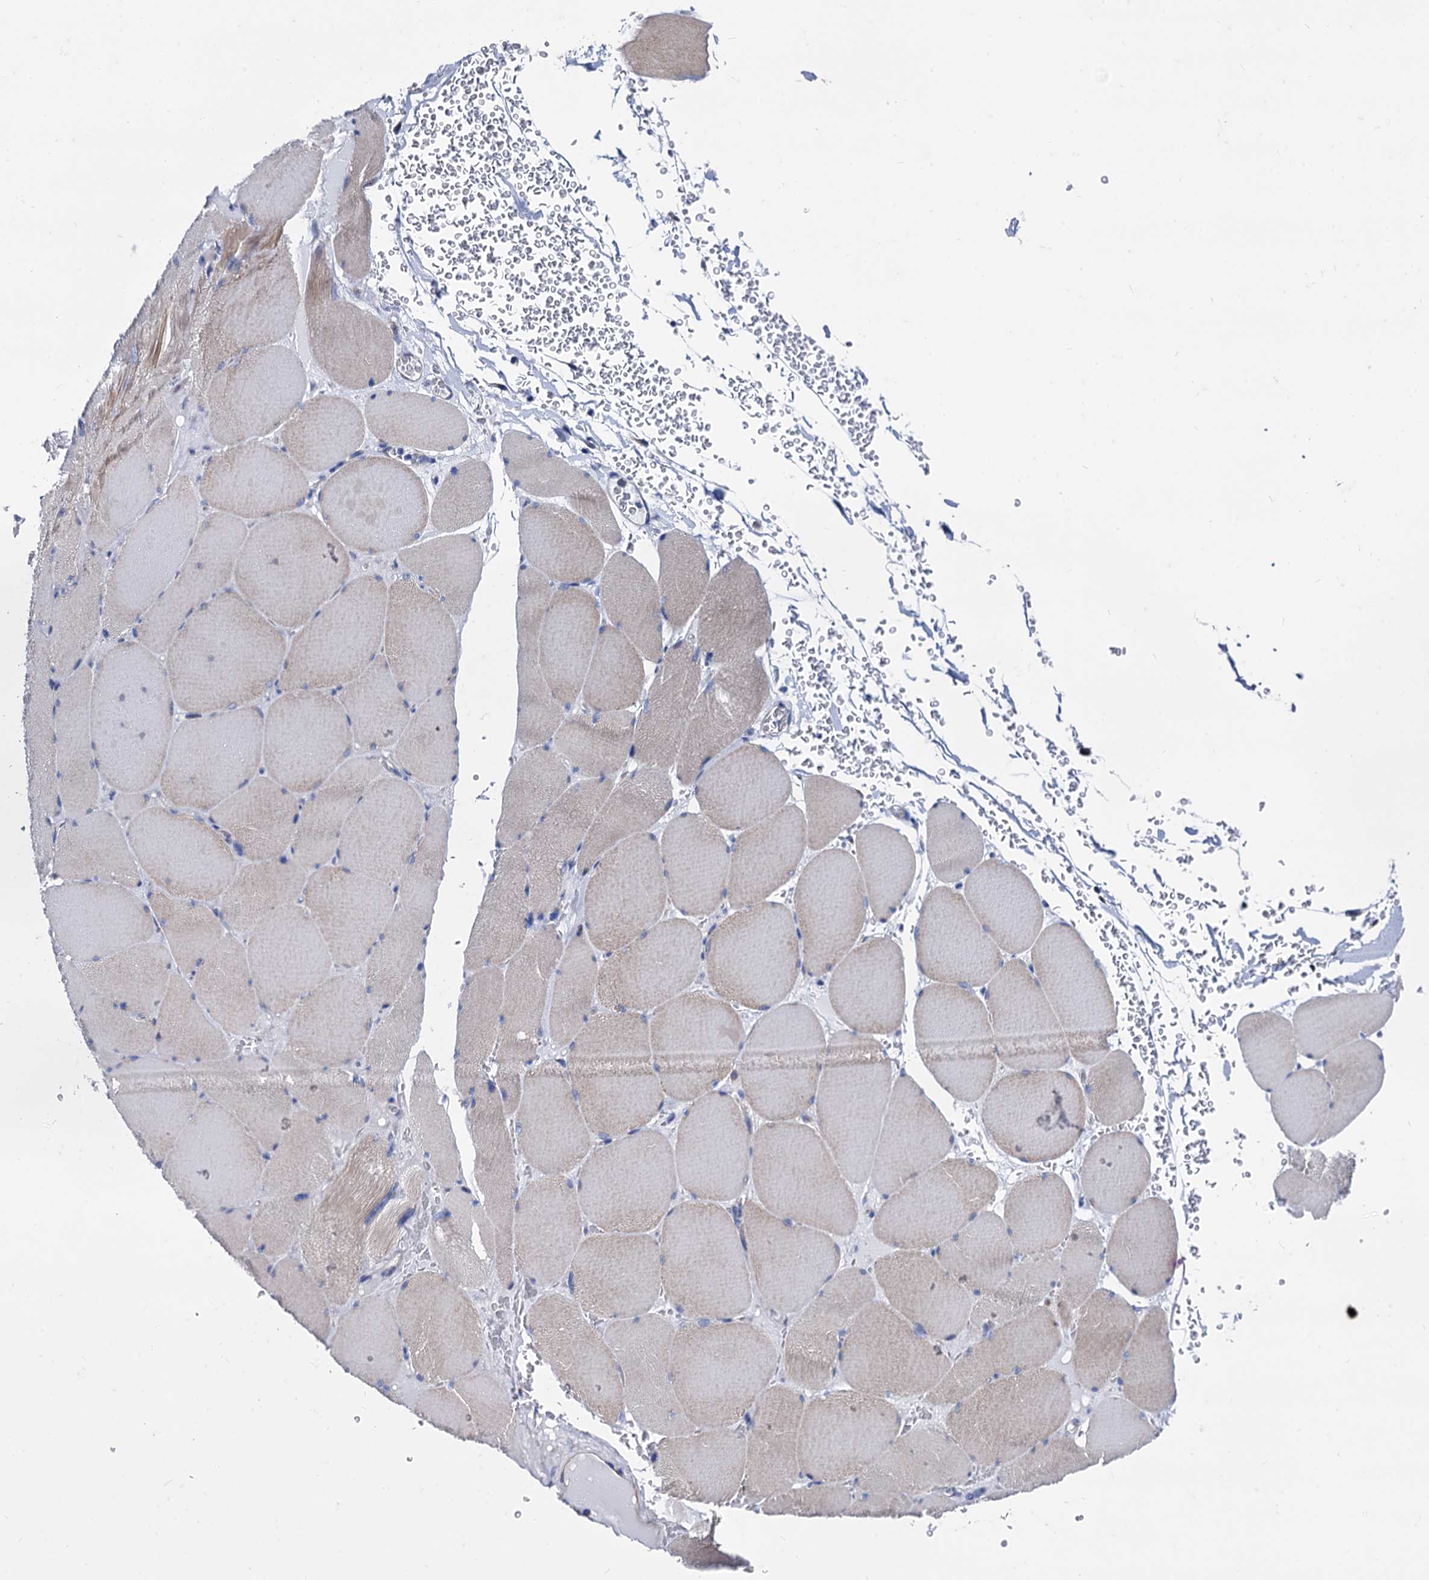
{"staining": {"intensity": "moderate", "quantity": "25%-75%", "location": "cytoplasmic/membranous"}, "tissue": "skeletal muscle", "cell_type": "Myocytes", "image_type": "normal", "snomed": [{"axis": "morphology", "description": "Normal tissue, NOS"}, {"axis": "topography", "description": "Skeletal muscle"}, {"axis": "topography", "description": "Head-Neck"}], "caption": "Skeletal muscle stained with a brown dye reveals moderate cytoplasmic/membranous positive expression in approximately 25%-75% of myocytes.", "gene": "FOXR2", "patient": {"sex": "male", "age": 66}}